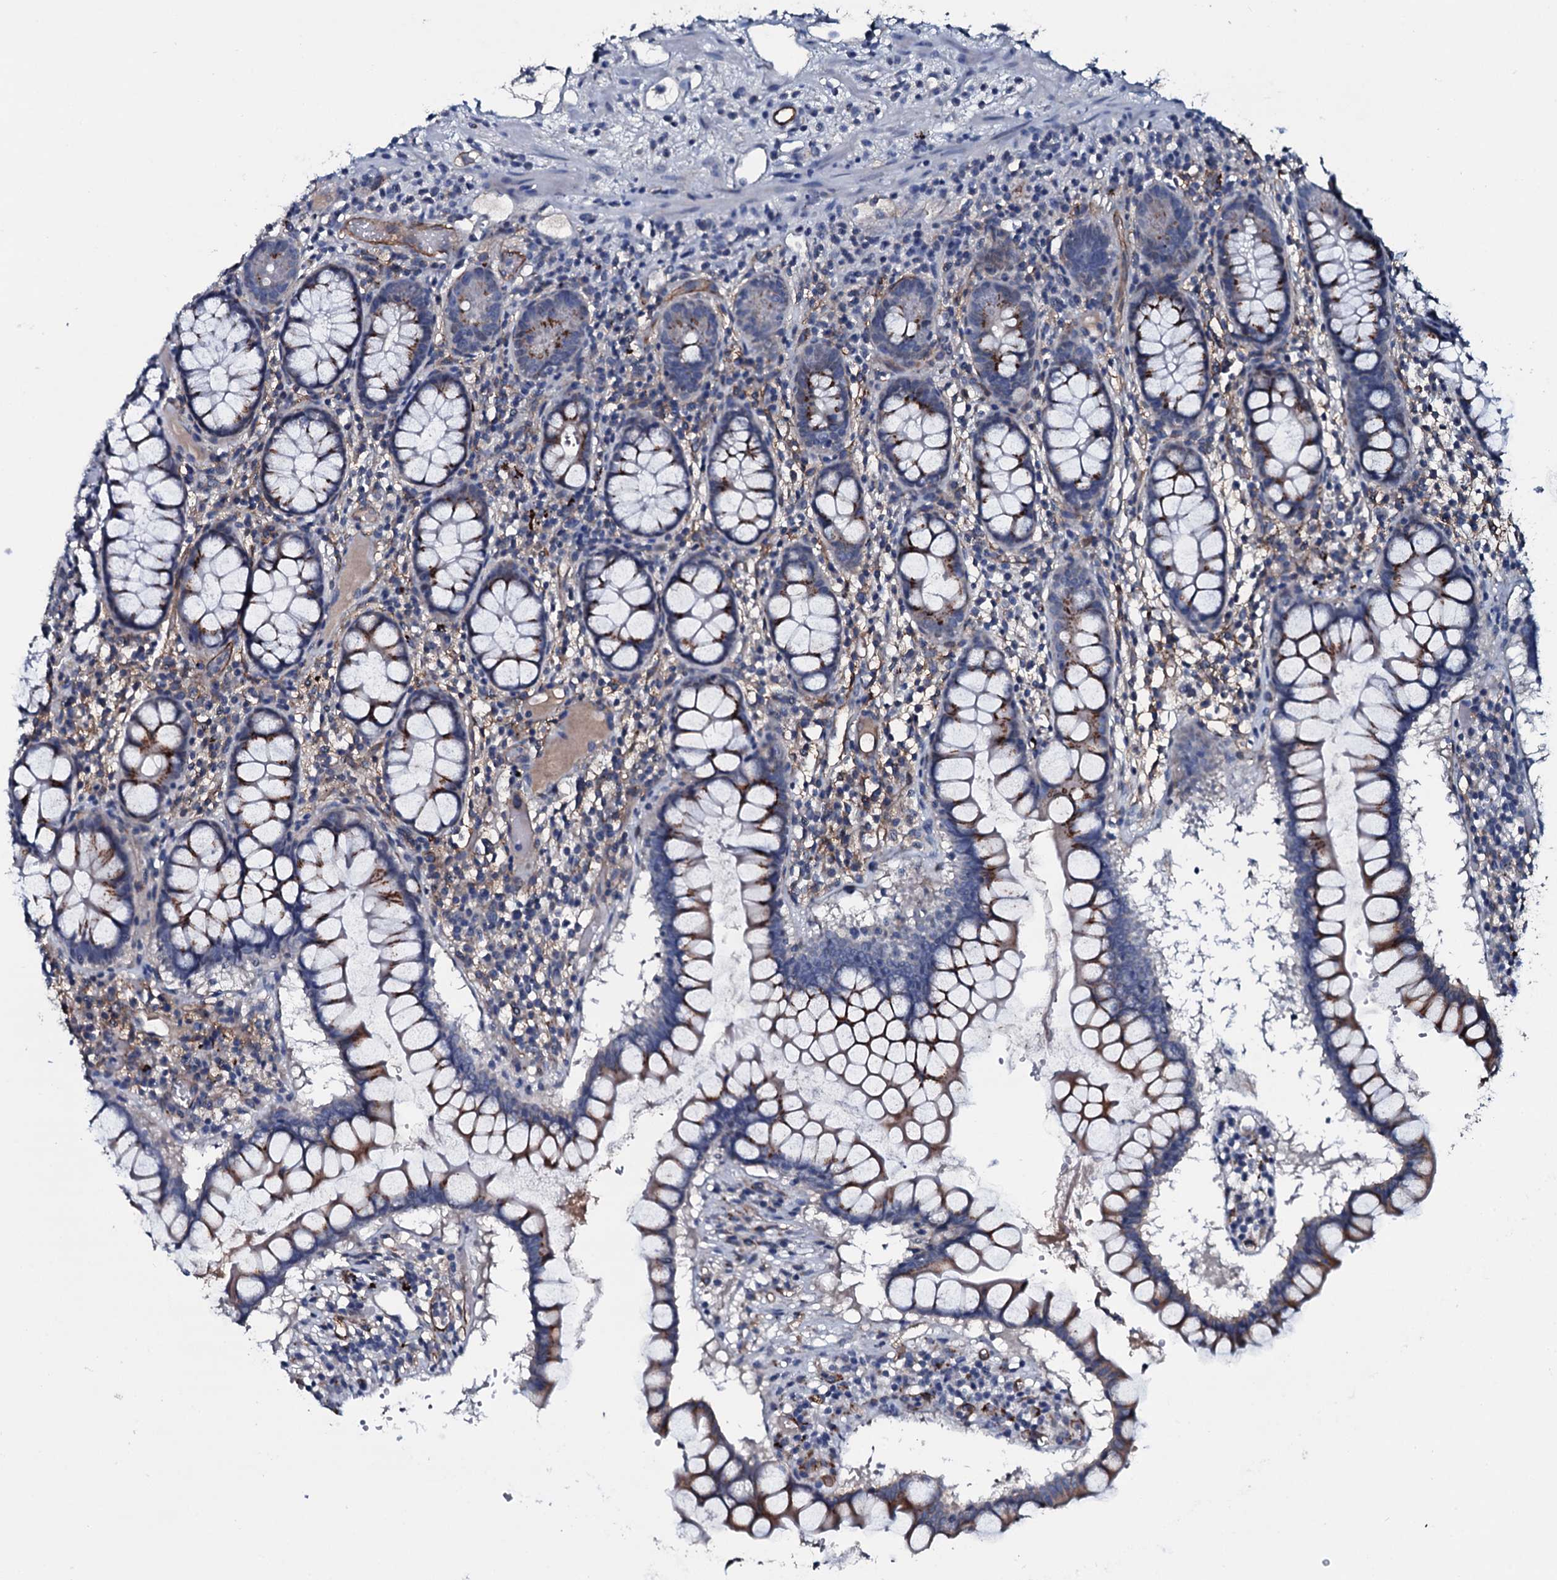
{"staining": {"intensity": "strong", "quantity": ">75%", "location": "cytoplasmic/membranous"}, "tissue": "colon", "cell_type": "Endothelial cells", "image_type": "normal", "snomed": [{"axis": "morphology", "description": "Normal tissue, NOS"}, {"axis": "morphology", "description": "Adenocarcinoma, NOS"}, {"axis": "topography", "description": "Colon"}], "caption": "Immunohistochemical staining of benign human colon demonstrates strong cytoplasmic/membranous protein staining in about >75% of endothelial cells.", "gene": "CLEC14A", "patient": {"sex": "female", "age": 55}}